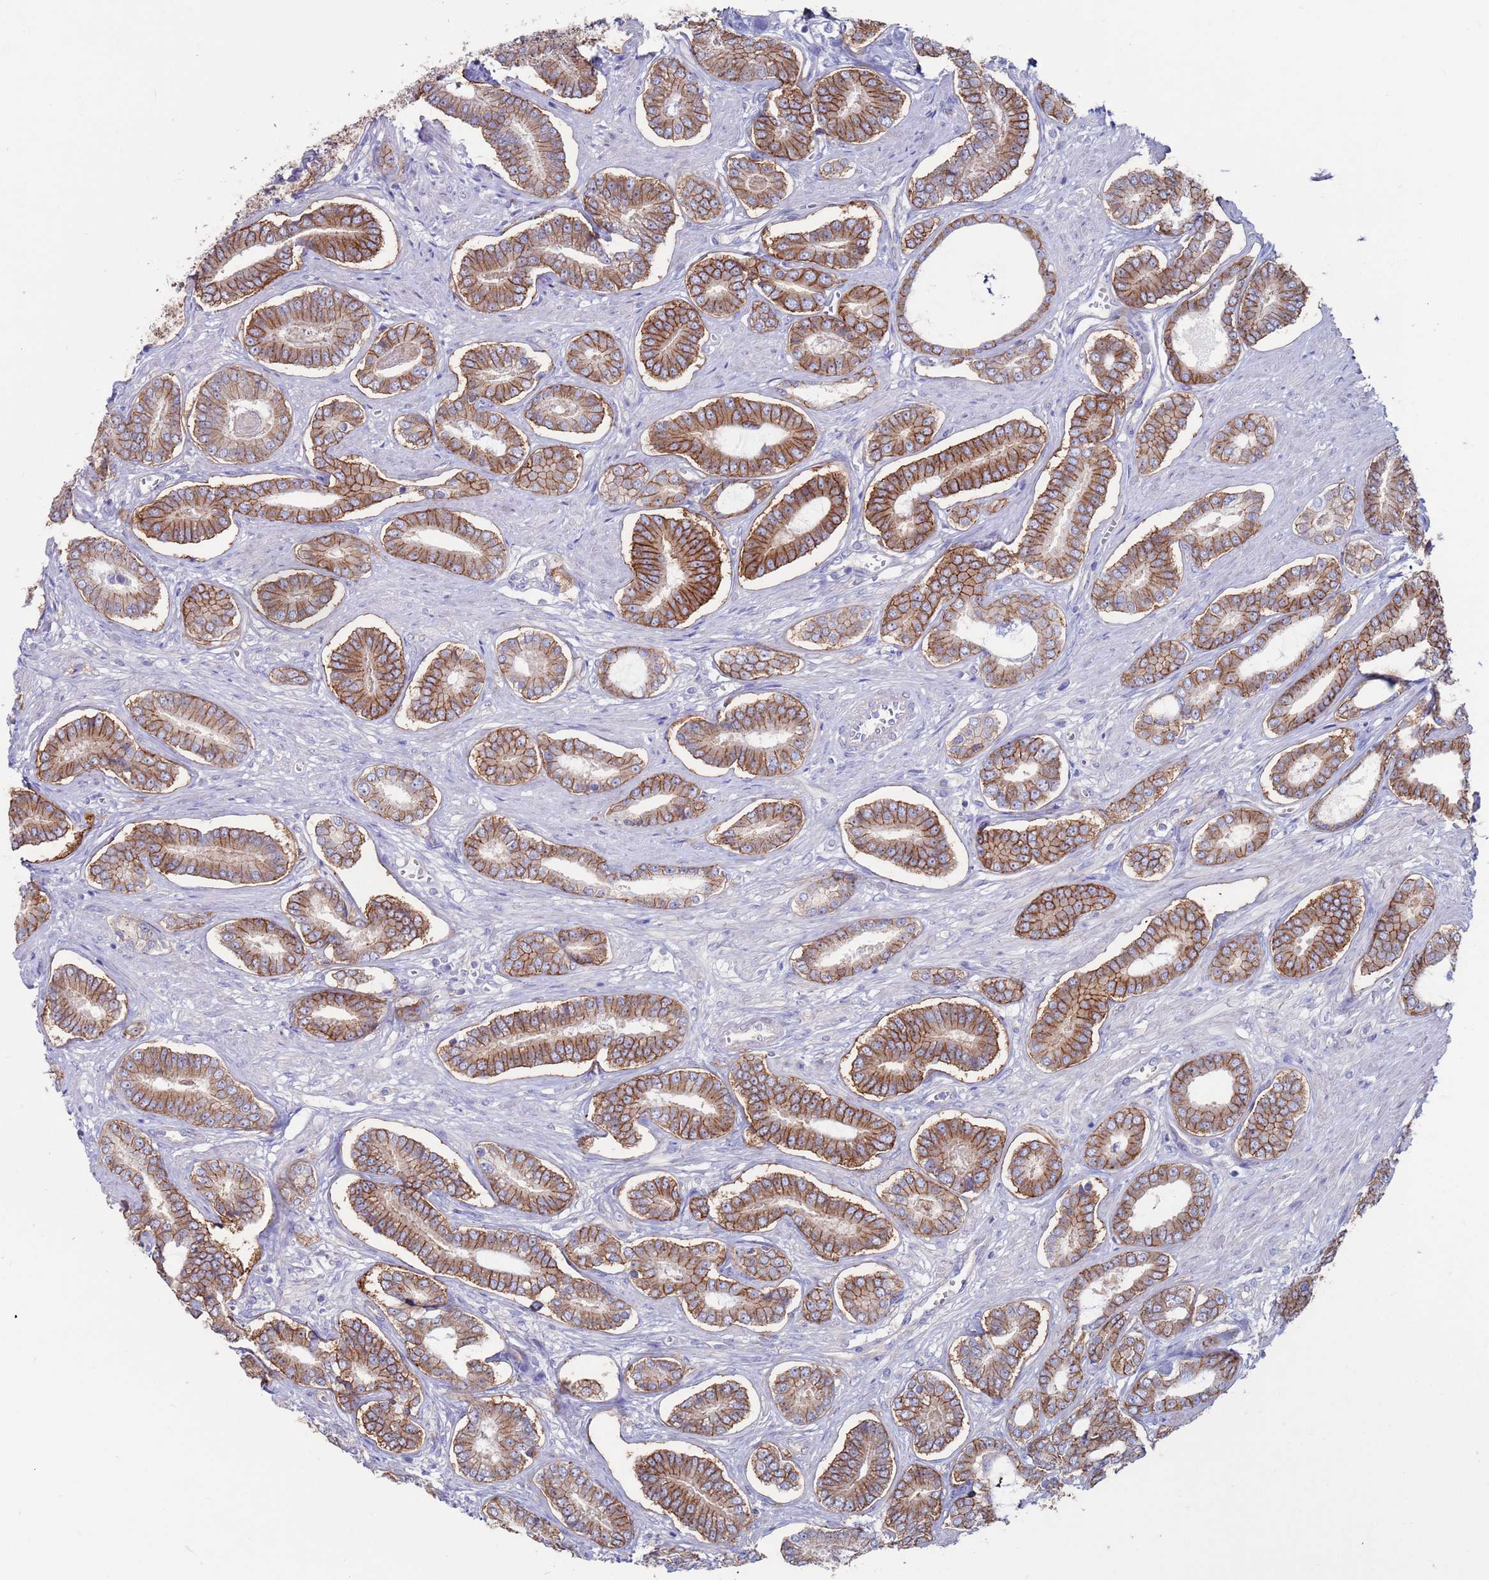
{"staining": {"intensity": "strong", "quantity": ">75%", "location": "cytoplasmic/membranous"}, "tissue": "prostate cancer", "cell_type": "Tumor cells", "image_type": "cancer", "snomed": [{"axis": "morphology", "description": "Adenocarcinoma, NOS"}, {"axis": "topography", "description": "Prostate and seminal vesicle, NOS"}], "caption": "The image reveals a brown stain indicating the presence of a protein in the cytoplasmic/membranous of tumor cells in prostate cancer (adenocarcinoma).", "gene": "KRTCAP3", "patient": {"sex": "male", "age": 76}}